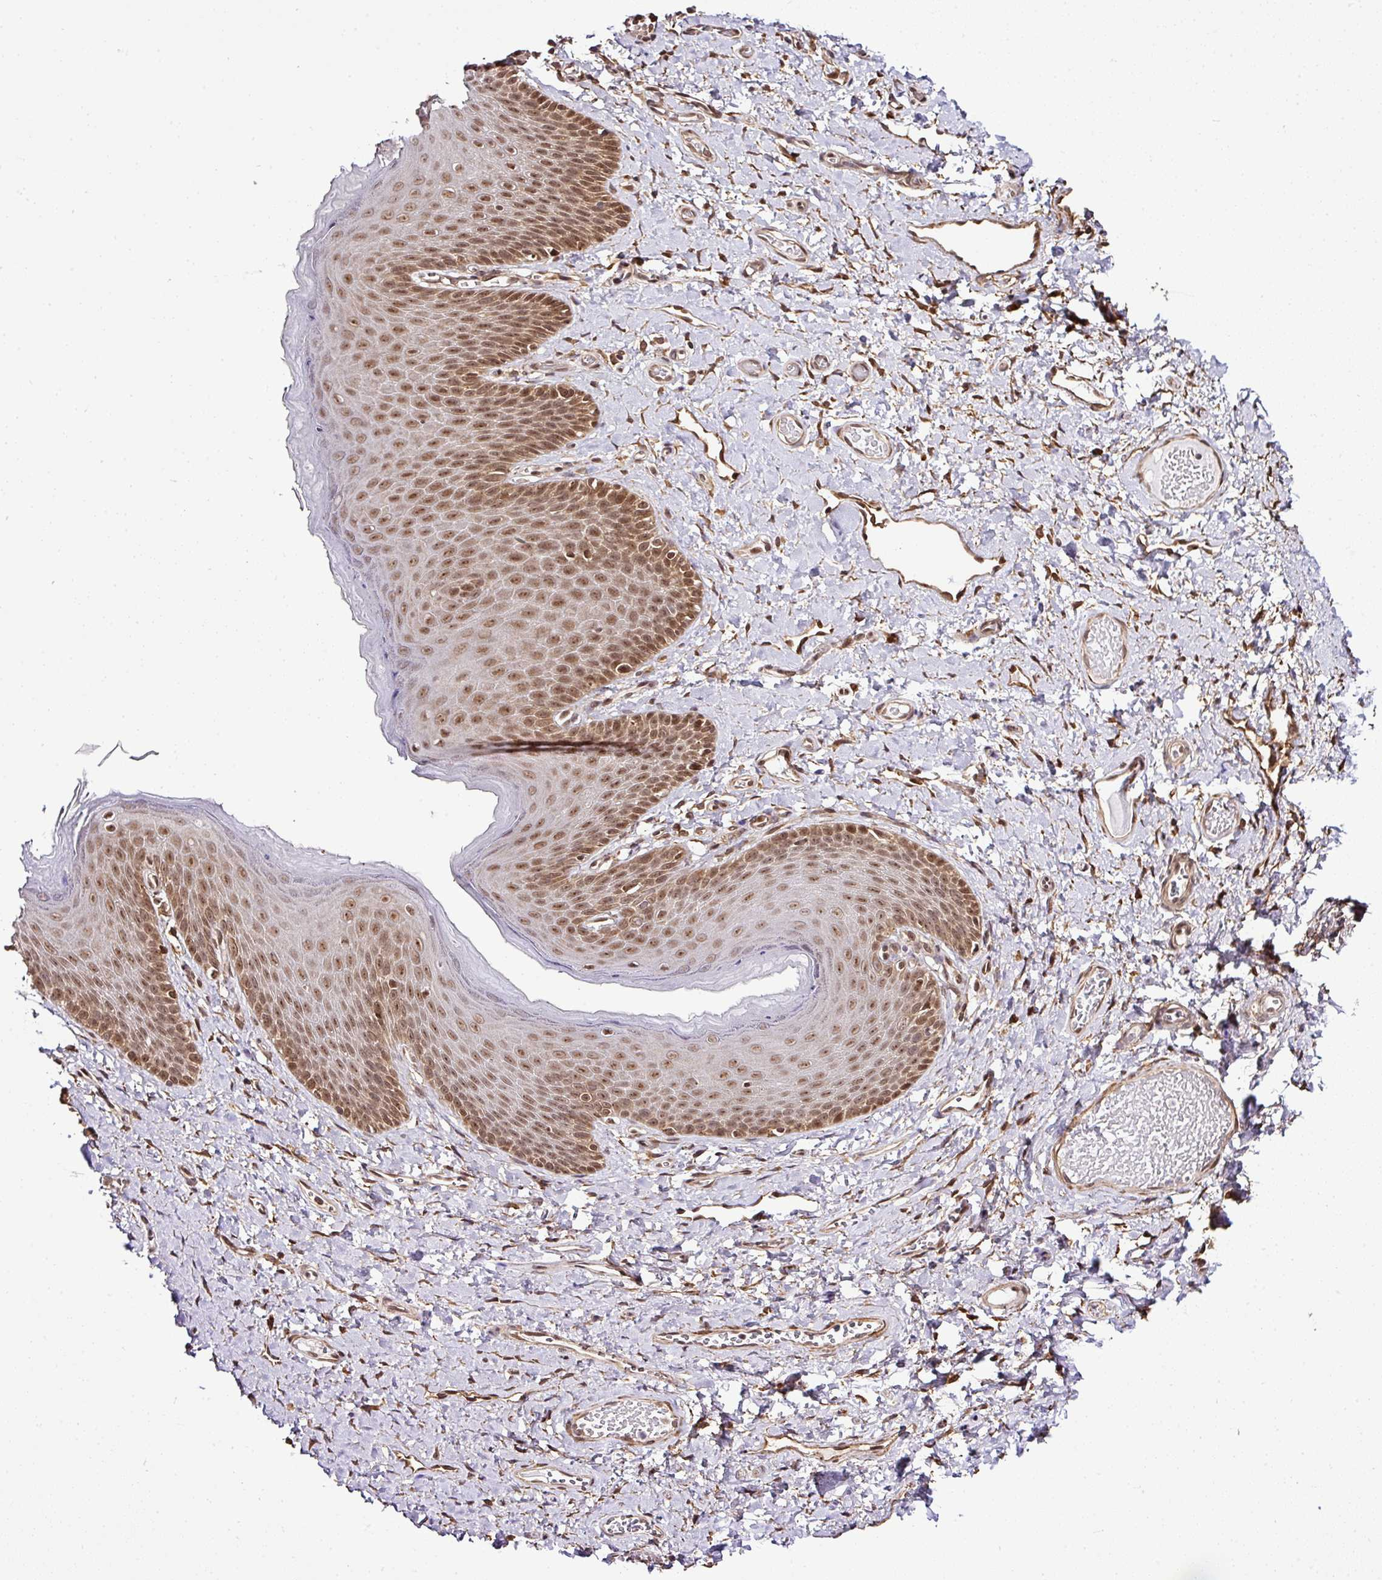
{"staining": {"intensity": "moderate", "quantity": ">75%", "location": "nuclear"}, "tissue": "skin", "cell_type": "Epidermal cells", "image_type": "normal", "snomed": [{"axis": "morphology", "description": "Normal tissue, NOS"}, {"axis": "topography", "description": "Anal"}], "caption": "Unremarkable skin exhibits moderate nuclear positivity in about >75% of epidermal cells.", "gene": "FAM153A", "patient": {"sex": "female", "age": 40}}